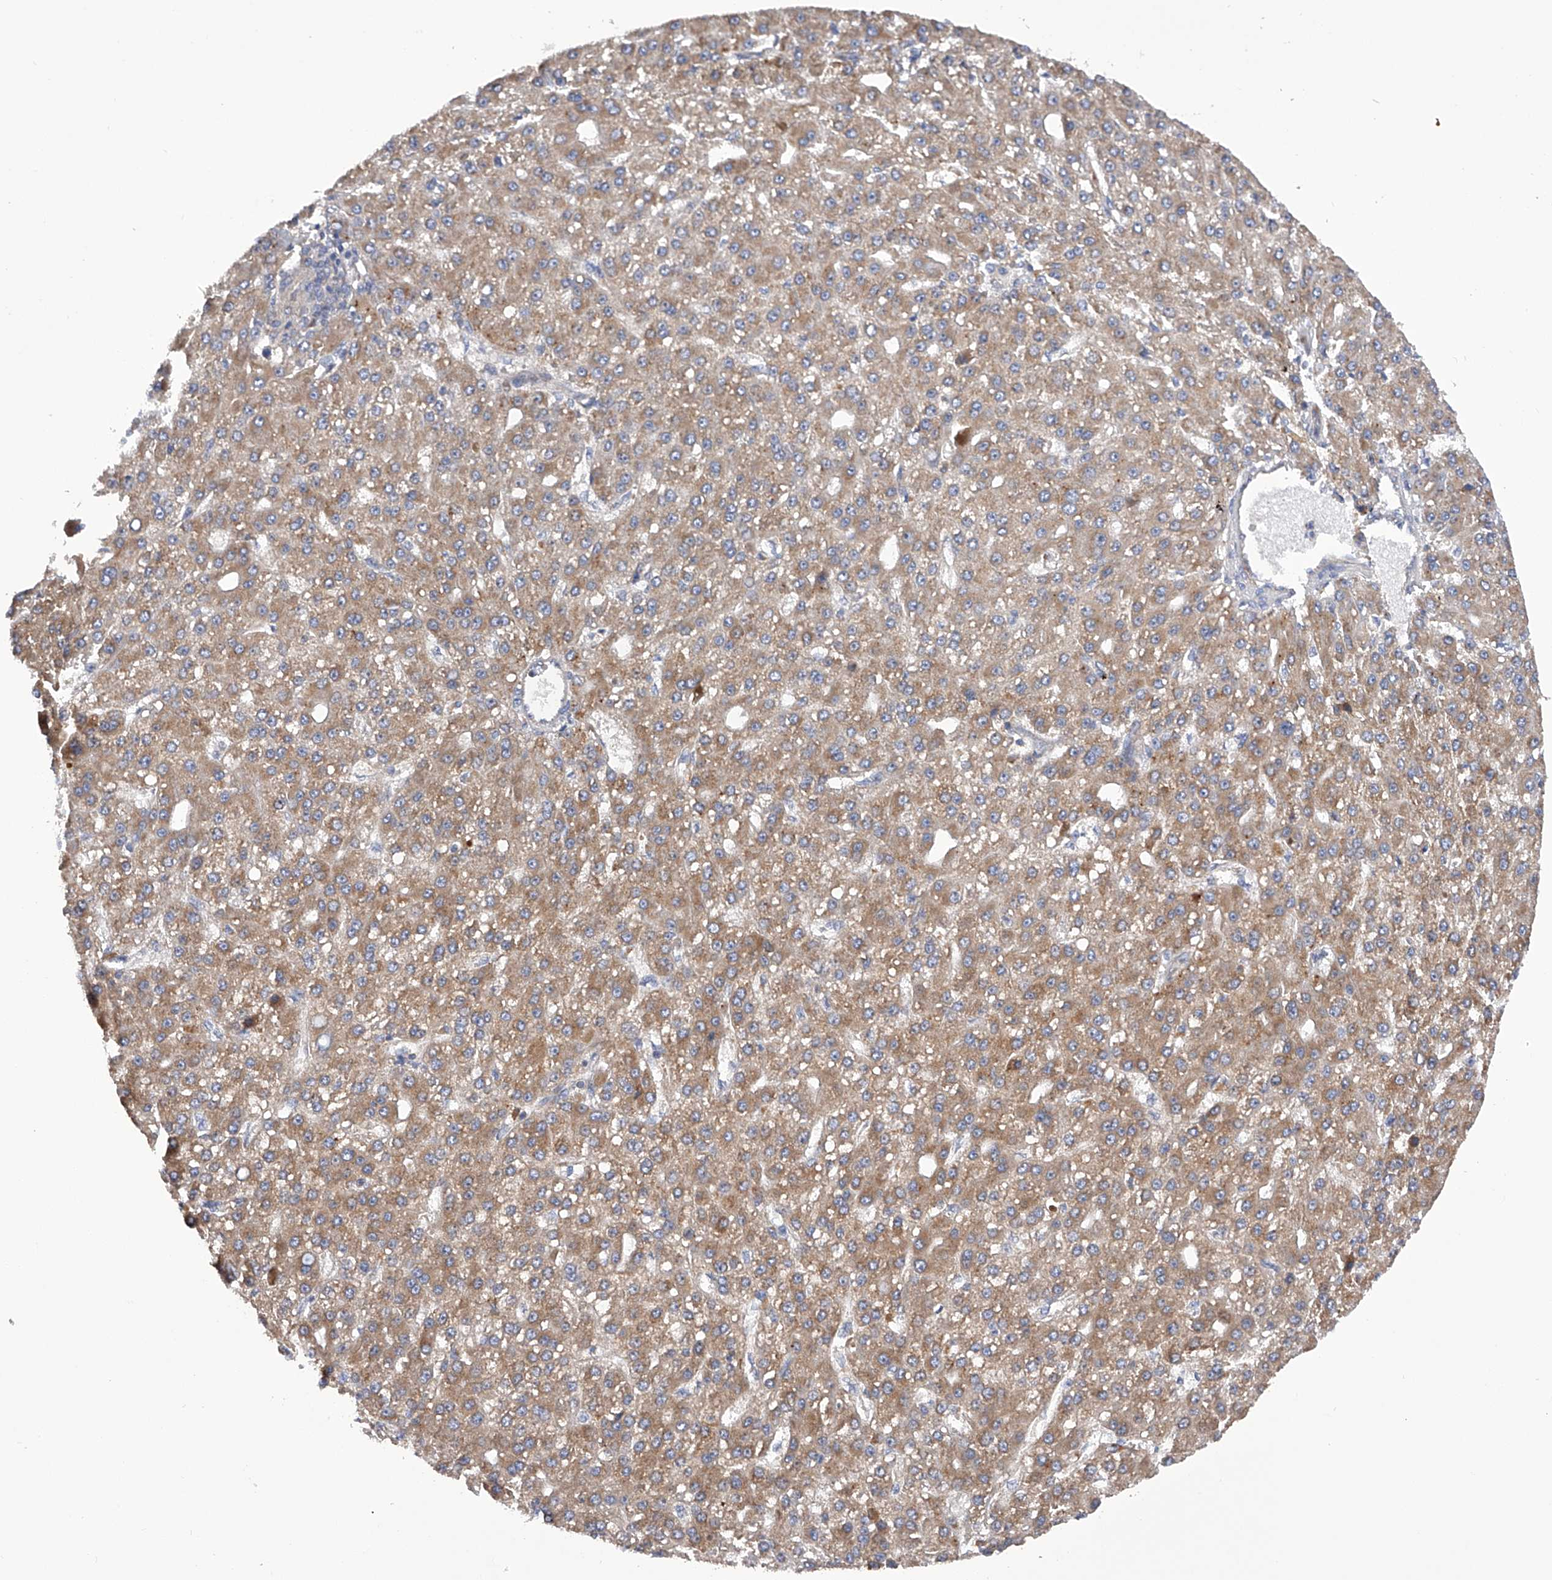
{"staining": {"intensity": "moderate", "quantity": ">75%", "location": "cytoplasmic/membranous"}, "tissue": "liver cancer", "cell_type": "Tumor cells", "image_type": "cancer", "snomed": [{"axis": "morphology", "description": "Carcinoma, Hepatocellular, NOS"}, {"axis": "topography", "description": "Liver"}], "caption": "Liver hepatocellular carcinoma stained for a protein shows moderate cytoplasmic/membranous positivity in tumor cells. (DAB (3,3'-diaminobenzidine) IHC, brown staining for protein, blue staining for nuclei).", "gene": "MLYCD", "patient": {"sex": "male", "age": 67}}